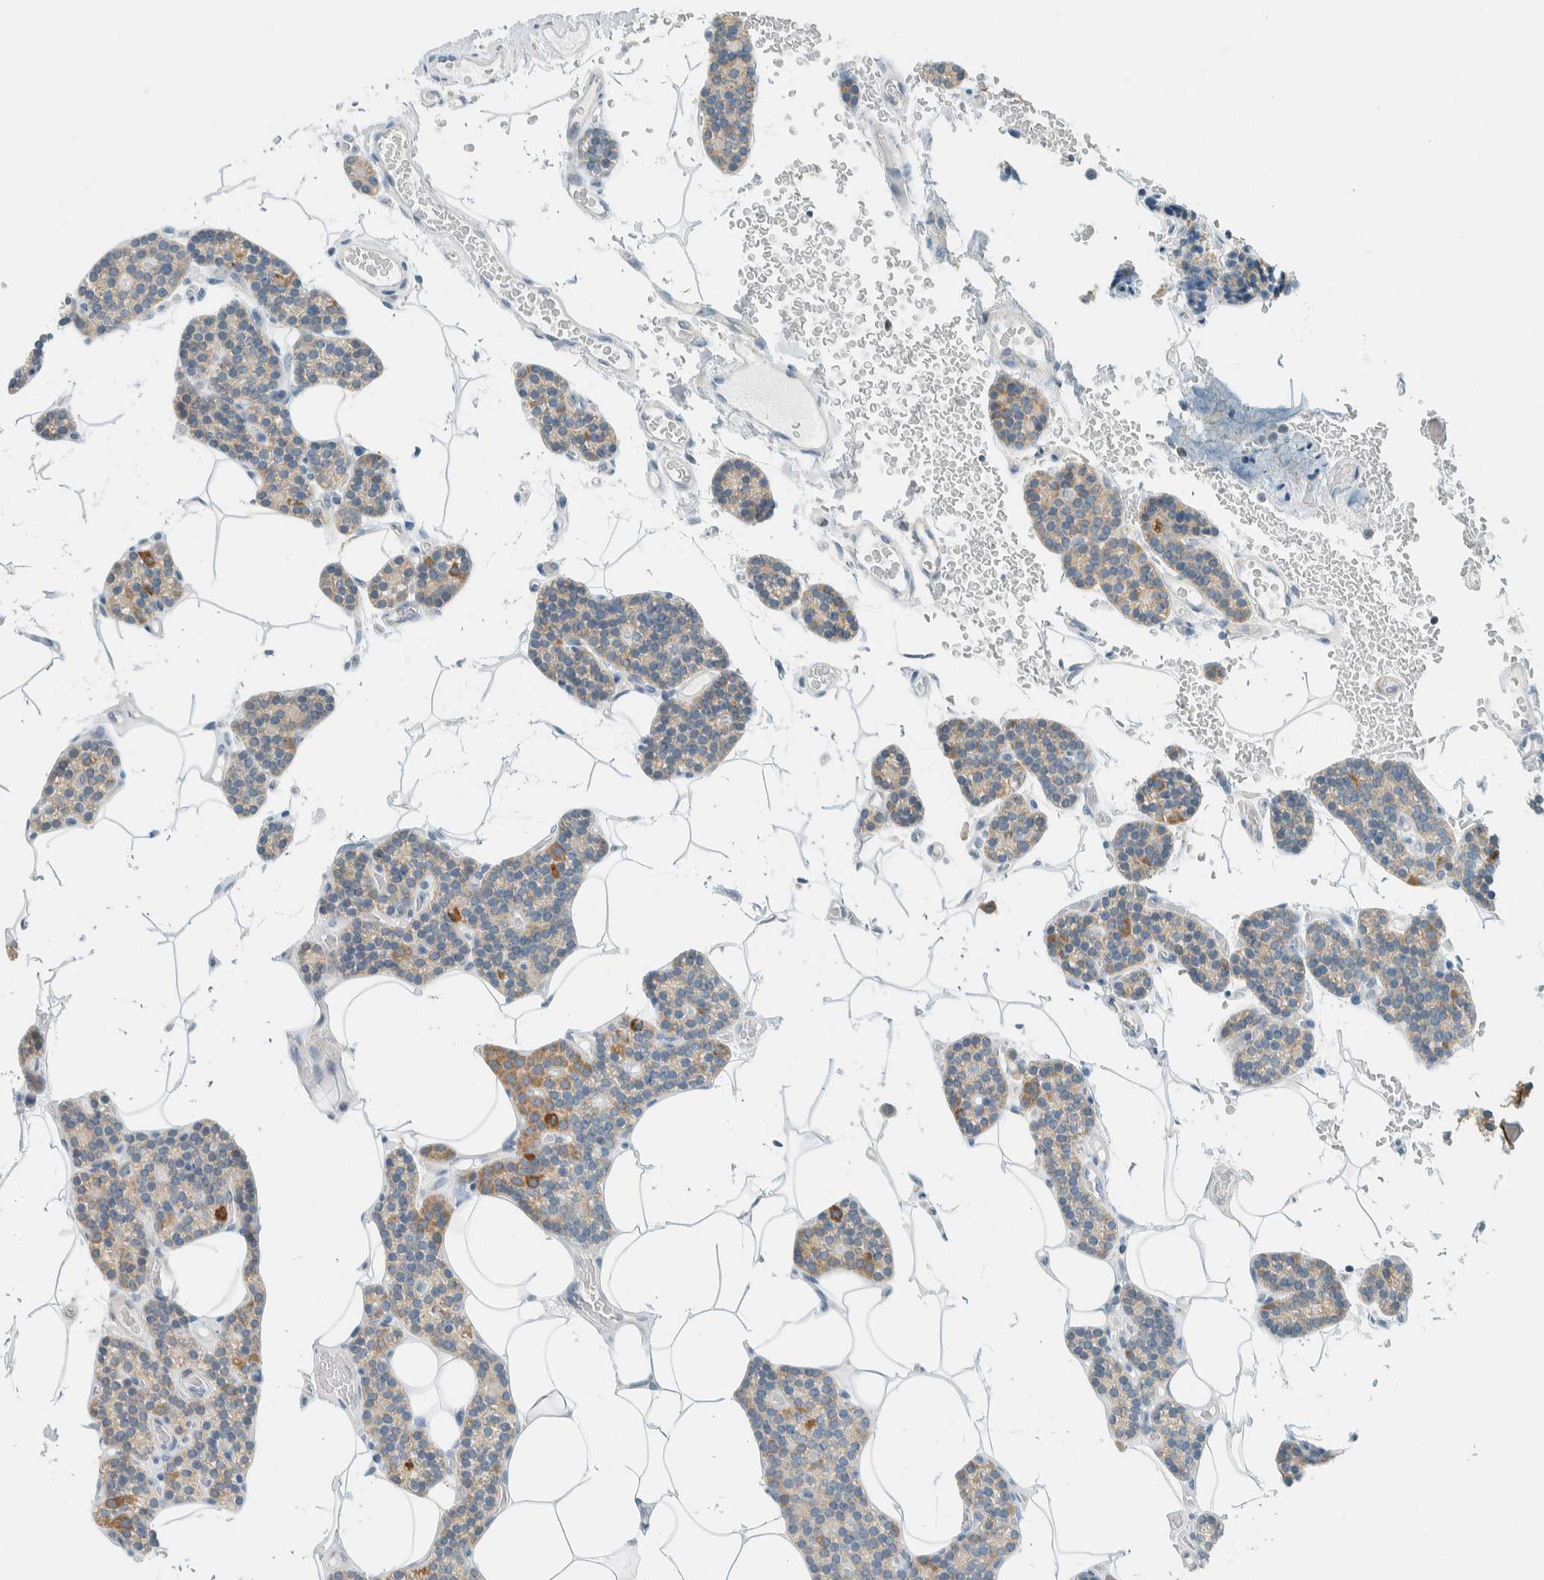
{"staining": {"intensity": "moderate", "quantity": "25%-75%", "location": "cytoplasmic/membranous"}, "tissue": "parathyroid gland", "cell_type": "Glandular cells", "image_type": "normal", "snomed": [{"axis": "morphology", "description": "Normal tissue, NOS"}, {"axis": "topography", "description": "Parathyroid gland"}], "caption": "Immunohistochemical staining of unremarkable human parathyroid gland demonstrates moderate cytoplasmic/membranous protein expression in approximately 25%-75% of glandular cells. (DAB (3,3'-diaminobenzidine) = brown stain, brightfield microscopy at high magnification).", "gene": "AARSD1", "patient": {"sex": "male", "age": 52}}